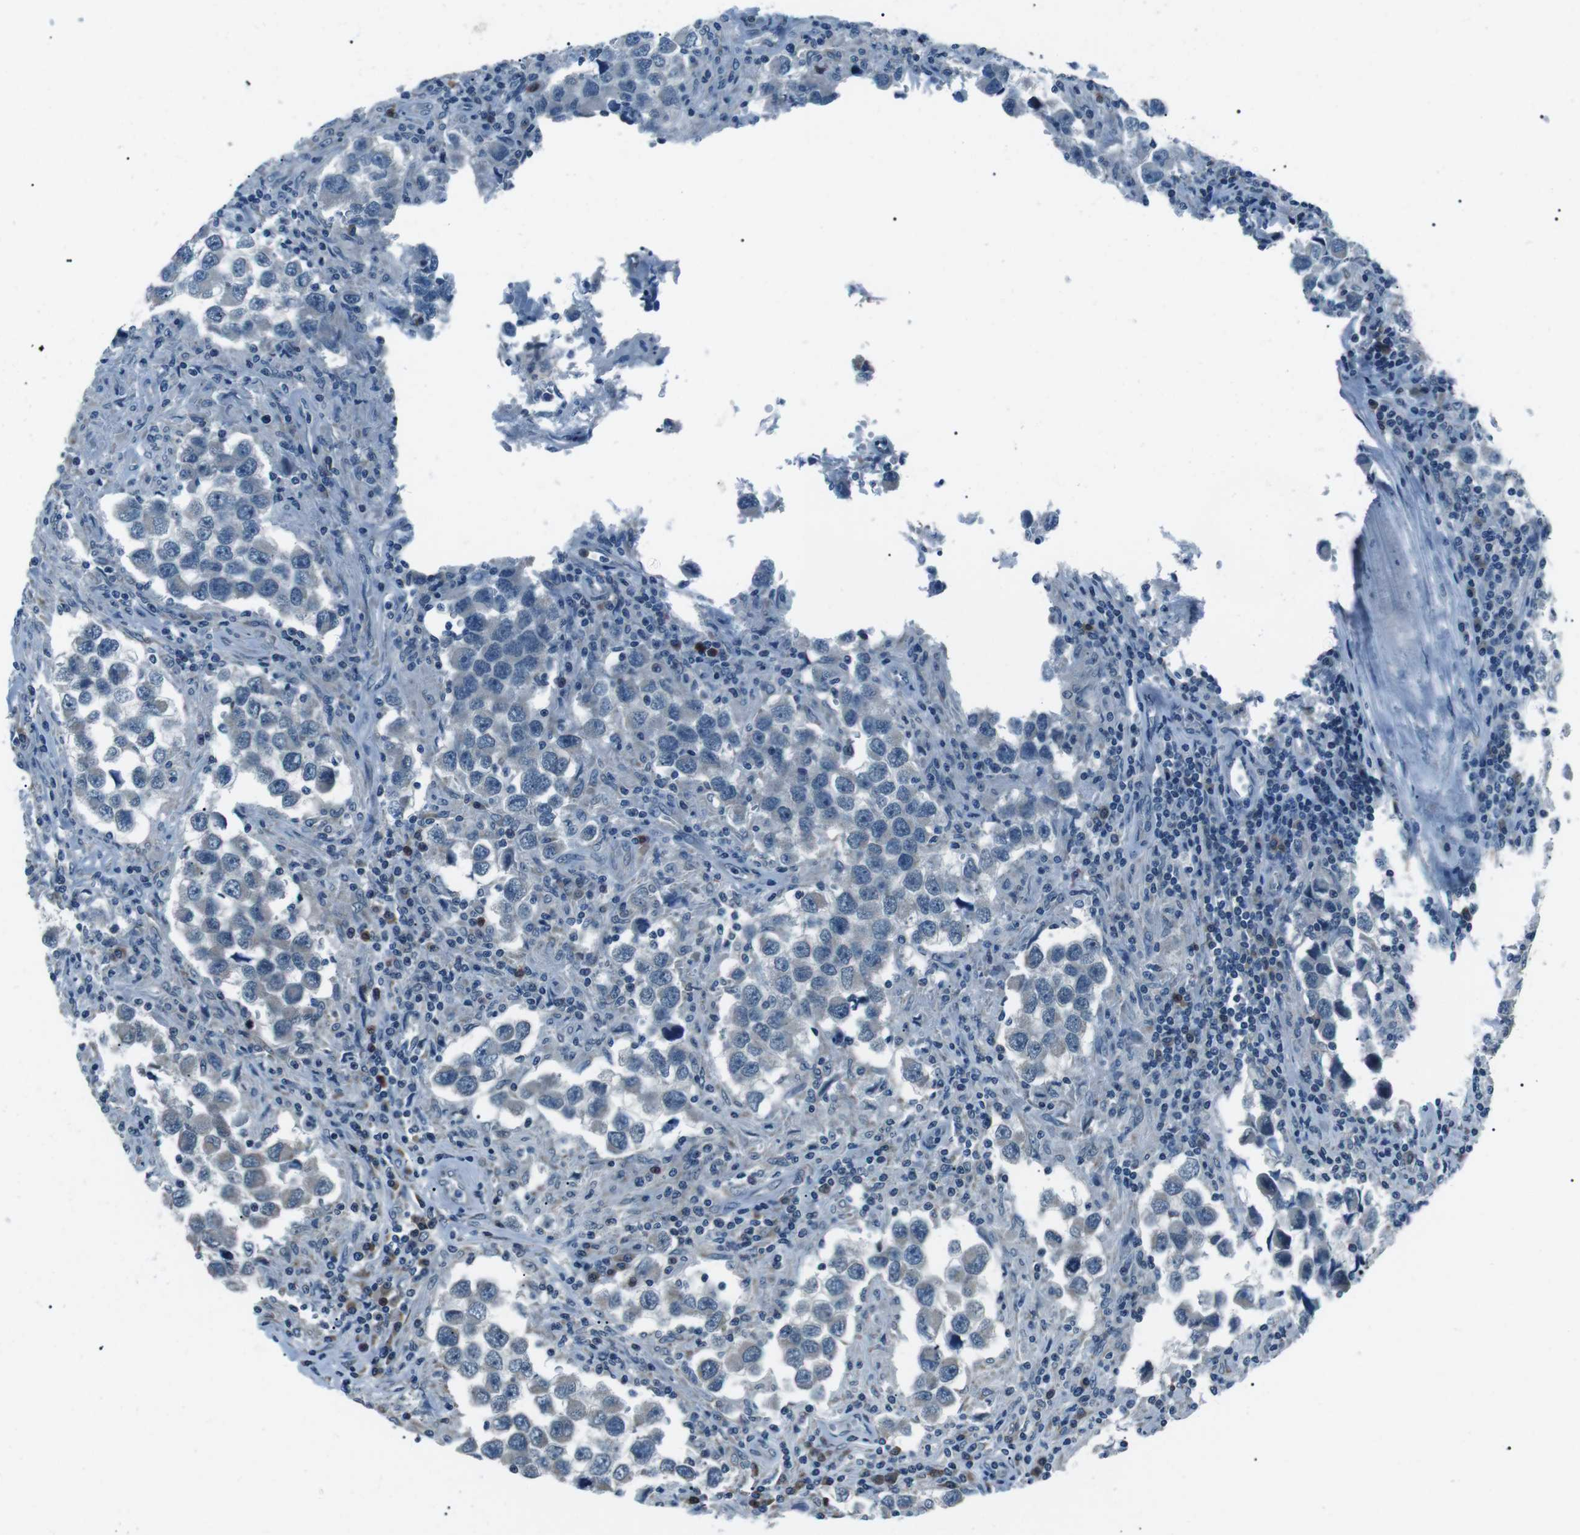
{"staining": {"intensity": "negative", "quantity": "none", "location": "none"}, "tissue": "testis cancer", "cell_type": "Tumor cells", "image_type": "cancer", "snomed": [{"axis": "morphology", "description": "Carcinoma, Embryonal, NOS"}, {"axis": "topography", "description": "Testis"}], "caption": "High magnification brightfield microscopy of testis embryonal carcinoma stained with DAB (brown) and counterstained with hematoxylin (blue): tumor cells show no significant expression.", "gene": "SERPINB2", "patient": {"sex": "male", "age": 21}}